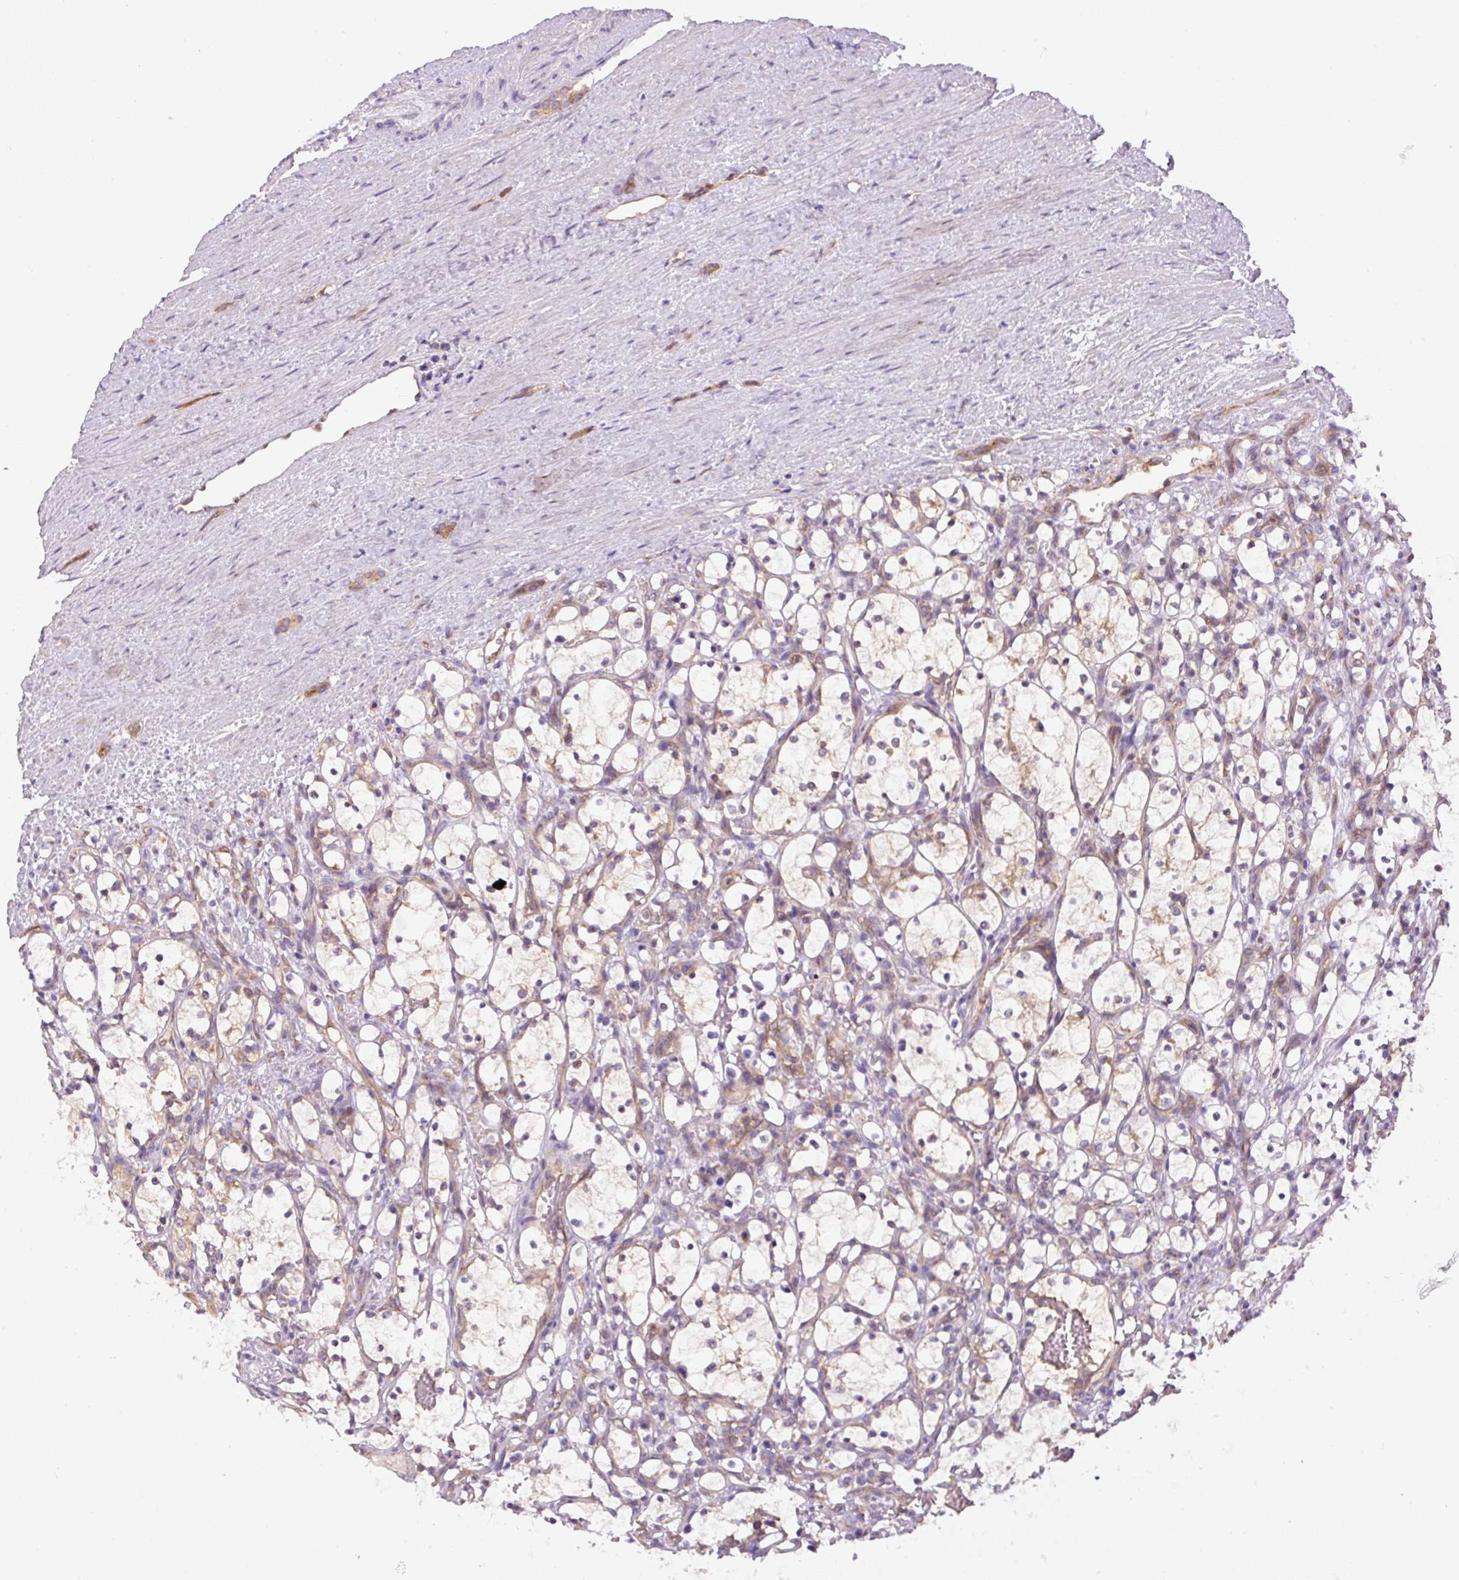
{"staining": {"intensity": "weak", "quantity": "25%-75%", "location": "cytoplasmic/membranous"}, "tissue": "renal cancer", "cell_type": "Tumor cells", "image_type": "cancer", "snomed": [{"axis": "morphology", "description": "Adenocarcinoma, NOS"}, {"axis": "topography", "description": "Kidney"}], "caption": "Protein expression analysis of adenocarcinoma (renal) exhibits weak cytoplasmic/membranous expression in approximately 25%-75% of tumor cells.", "gene": "DAPK1", "patient": {"sex": "female", "age": 69}}